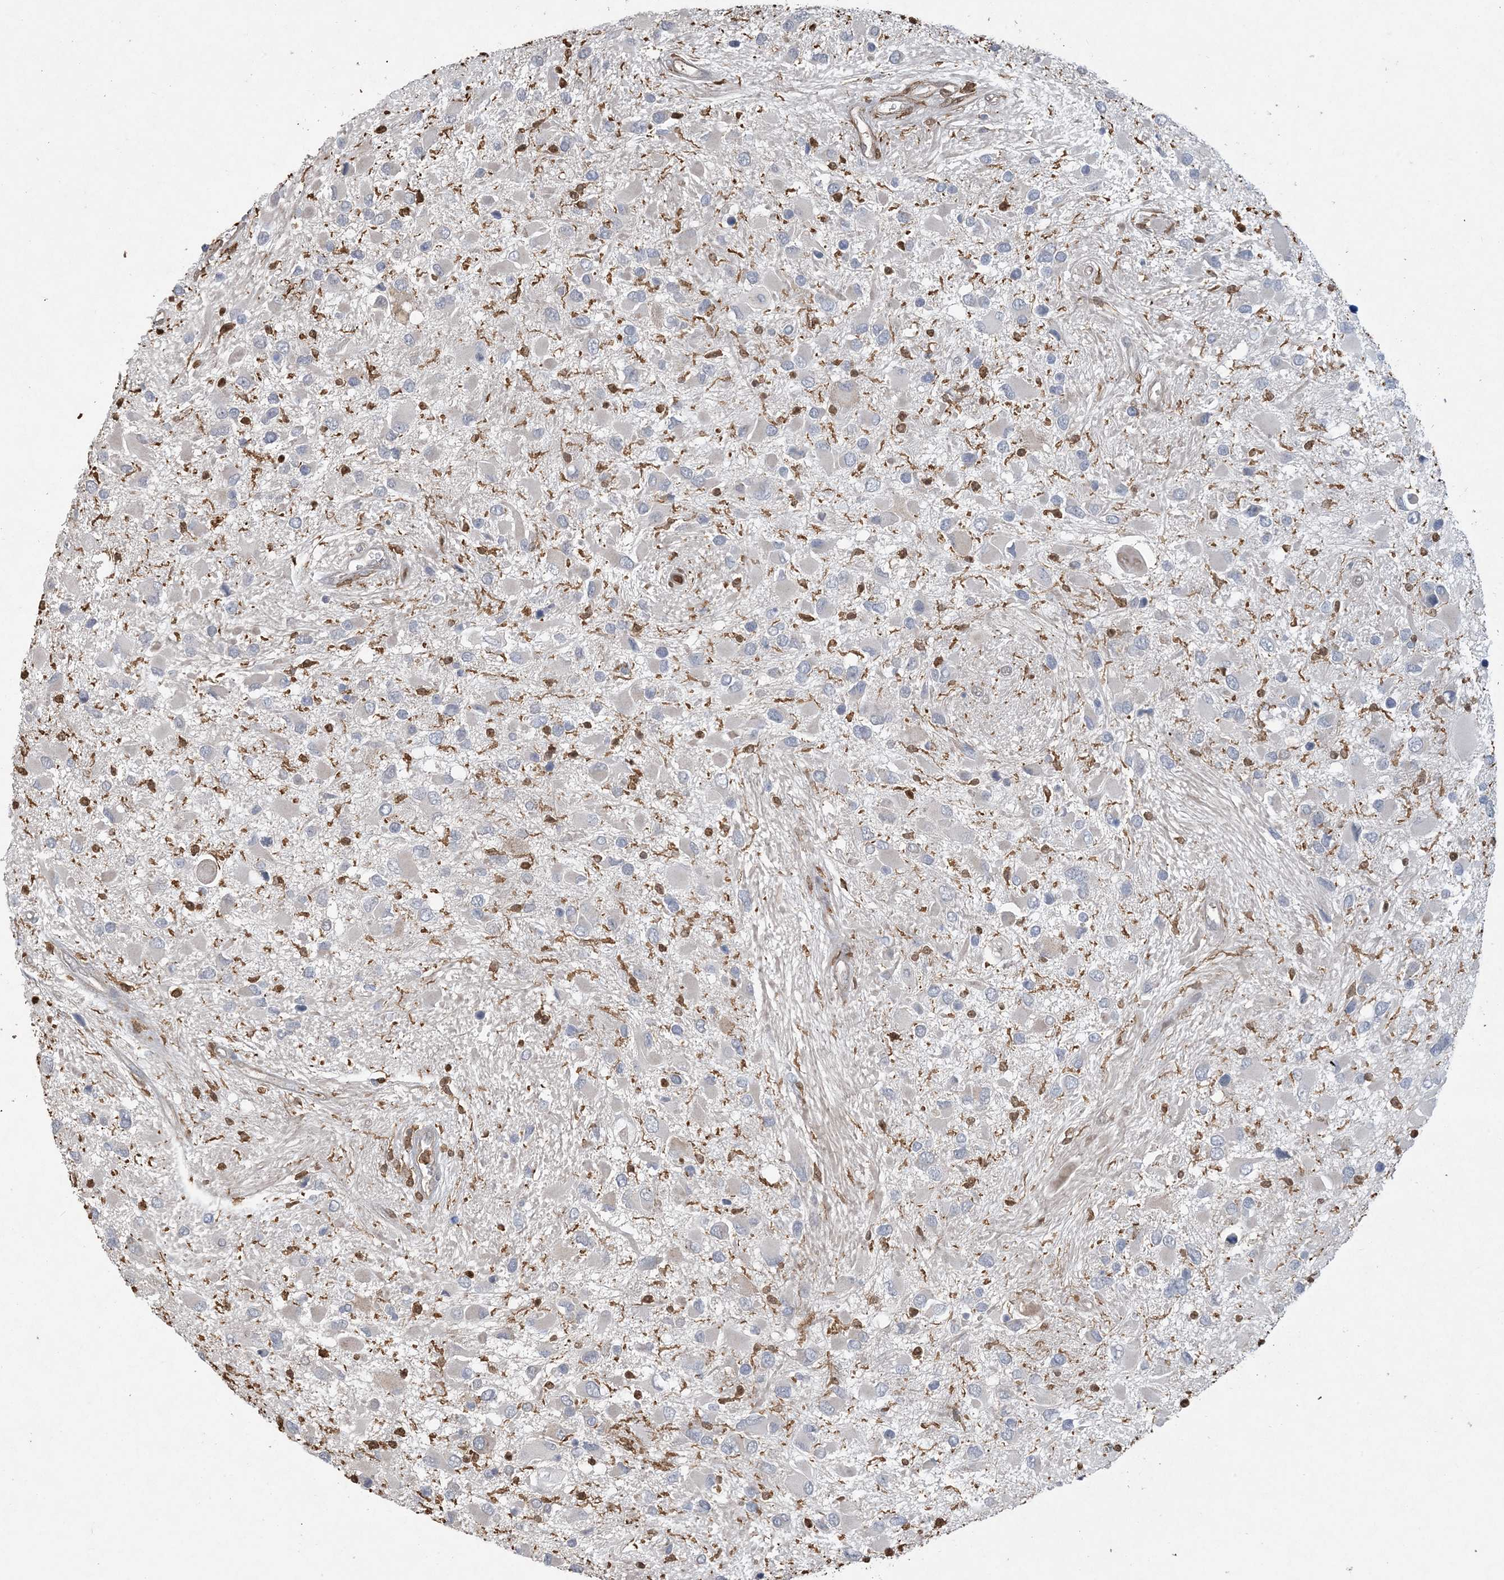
{"staining": {"intensity": "negative", "quantity": "none", "location": "none"}, "tissue": "glioma", "cell_type": "Tumor cells", "image_type": "cancer", "snomed": [{"axis": "morphology", "description": "Glioma, malignant, High grade"}, {"axis": "topography", "description": "Brain"}], "caption": "There is no significant staining in tumor cells of glioma.", "gene": "TMSB4X", "patient": {"sex": "male", "age": 53}}